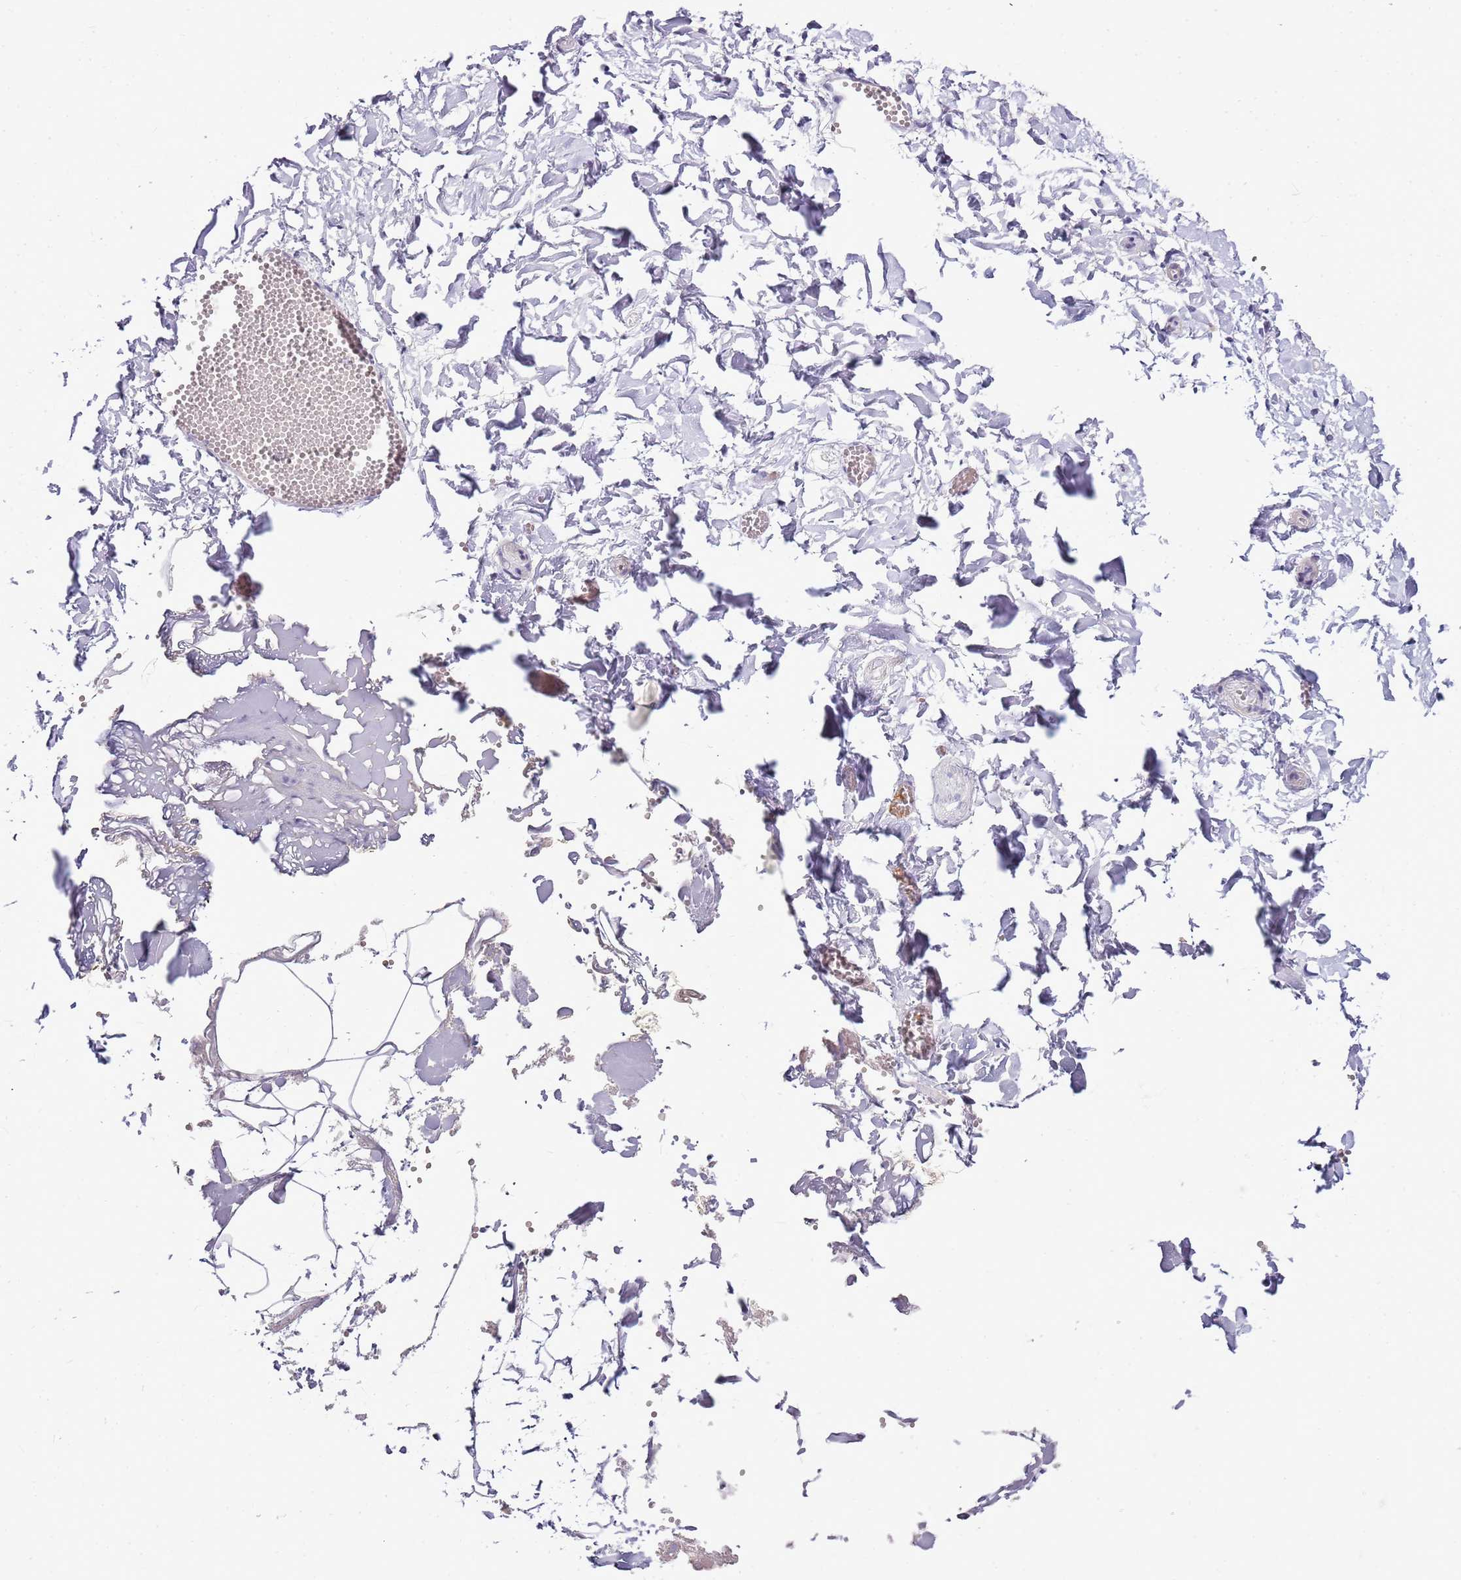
{"staining": {"intensity": "negative", "quantity": "none", "location": "none"}, "tissue": "adipose tissue", "cell_type": "Adipocytes", "image_type": "normal", "snomed": [{"axis": "morphology", "description": "Normal tissue, NOS"}, {"axis": "topography", "description": "Gallbladder"}, {"axis": "topography", "description": "Peripheral nerve tissue"}], "caption": "Immunohistochemical staining of benign adipose tissue displays no significant staining in adipocytes.", "gene": "CAPN7", "patient": {"sex": "male", "age": 38}}